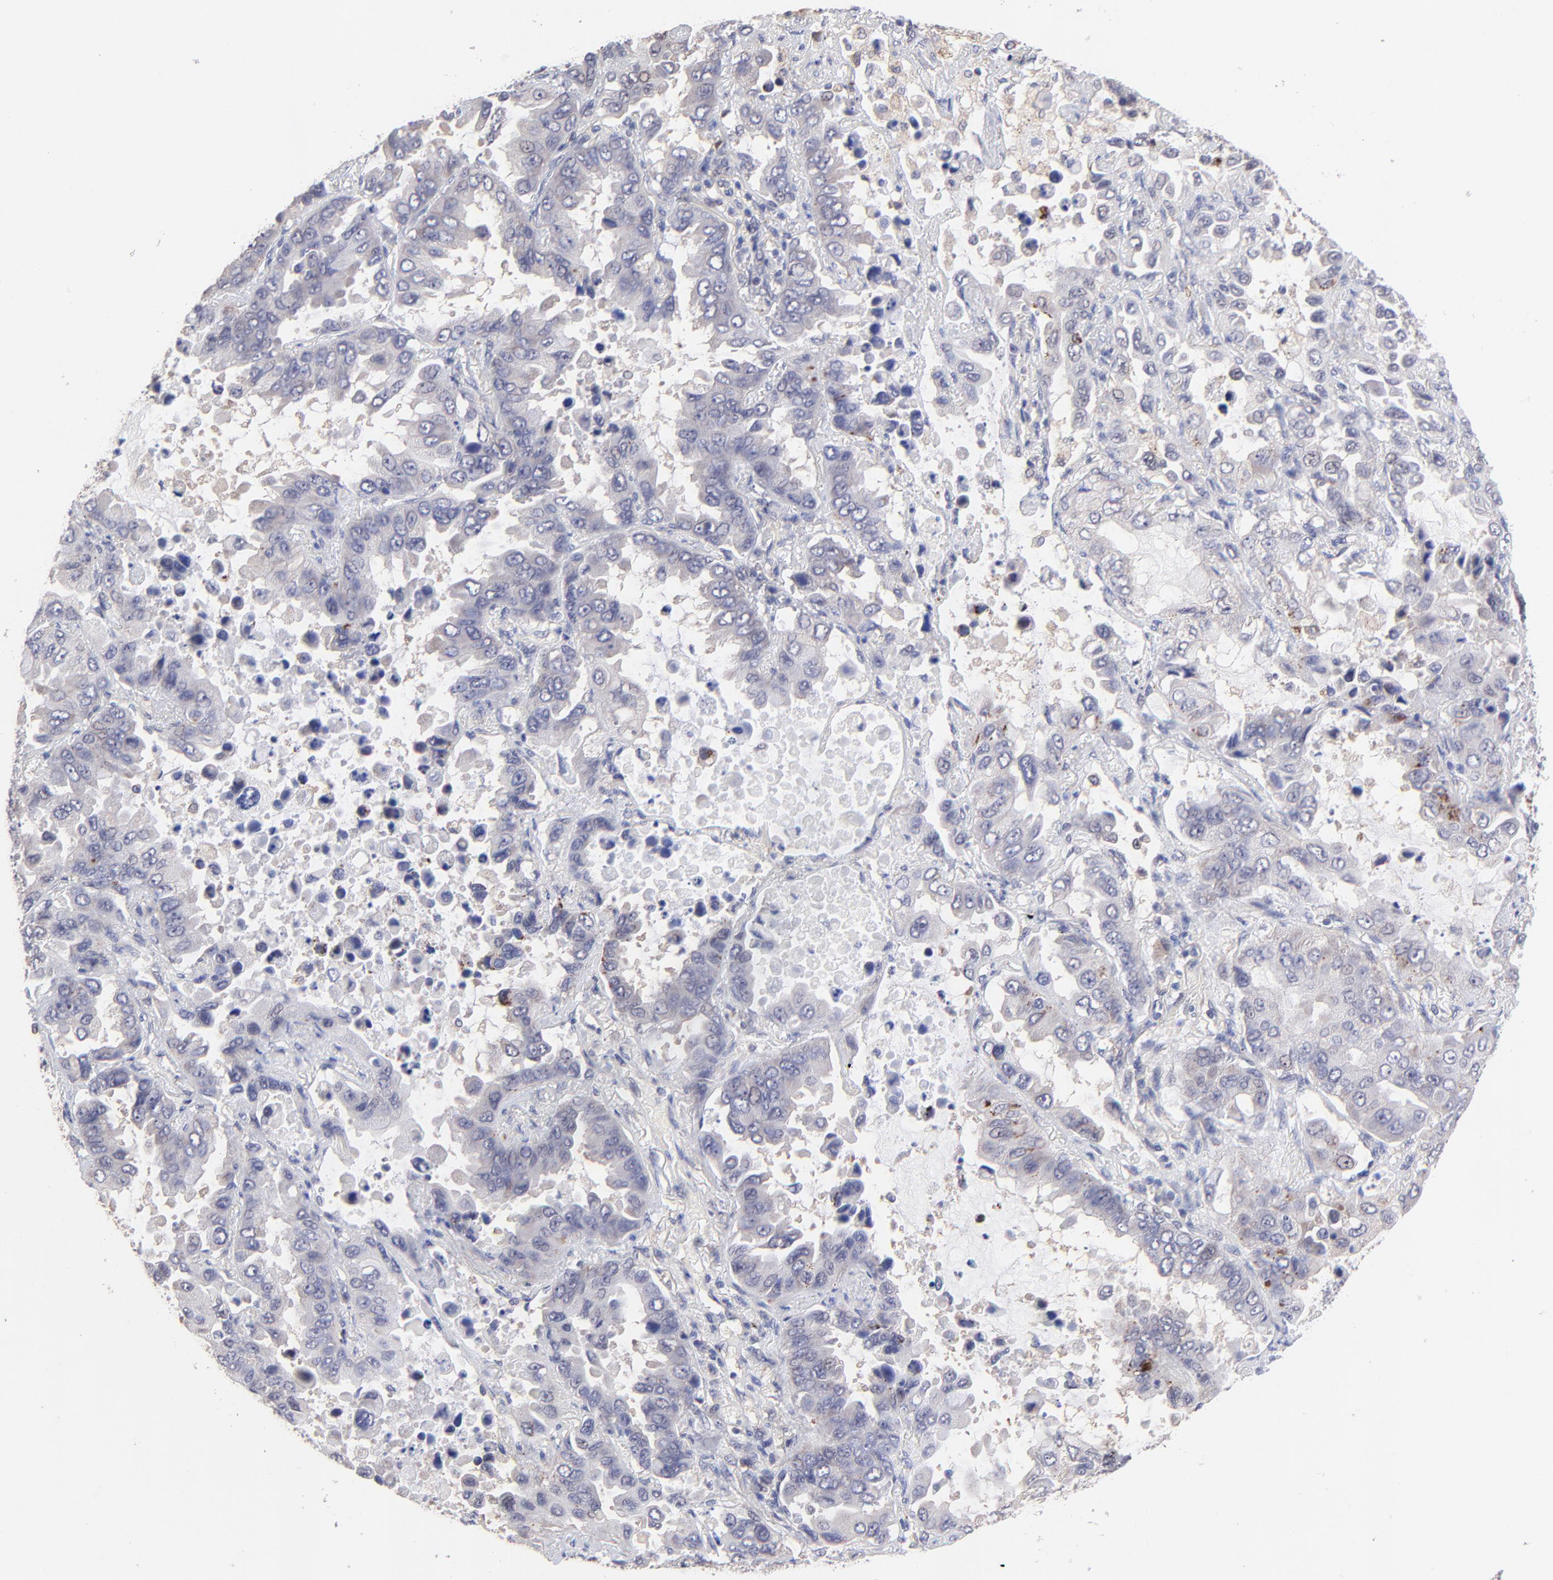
{"staining": {"intensity": "negative", "quantity": "none", "location": "none"}, "tissue": "lung cancer", "cell_type": "Tumor cells", "image_type": "cancer", "snomed": [{"axis": "morphology", "description": "Adenocarcinoma, NOS"}, {"axis": "topography", "description": "Lung"}], "caption": "Tumor cells are negative for brown protein staining in lung adenocarcinoma.", "gene": "ZNF747", "patient": {"sex": "male", "age": 64}}